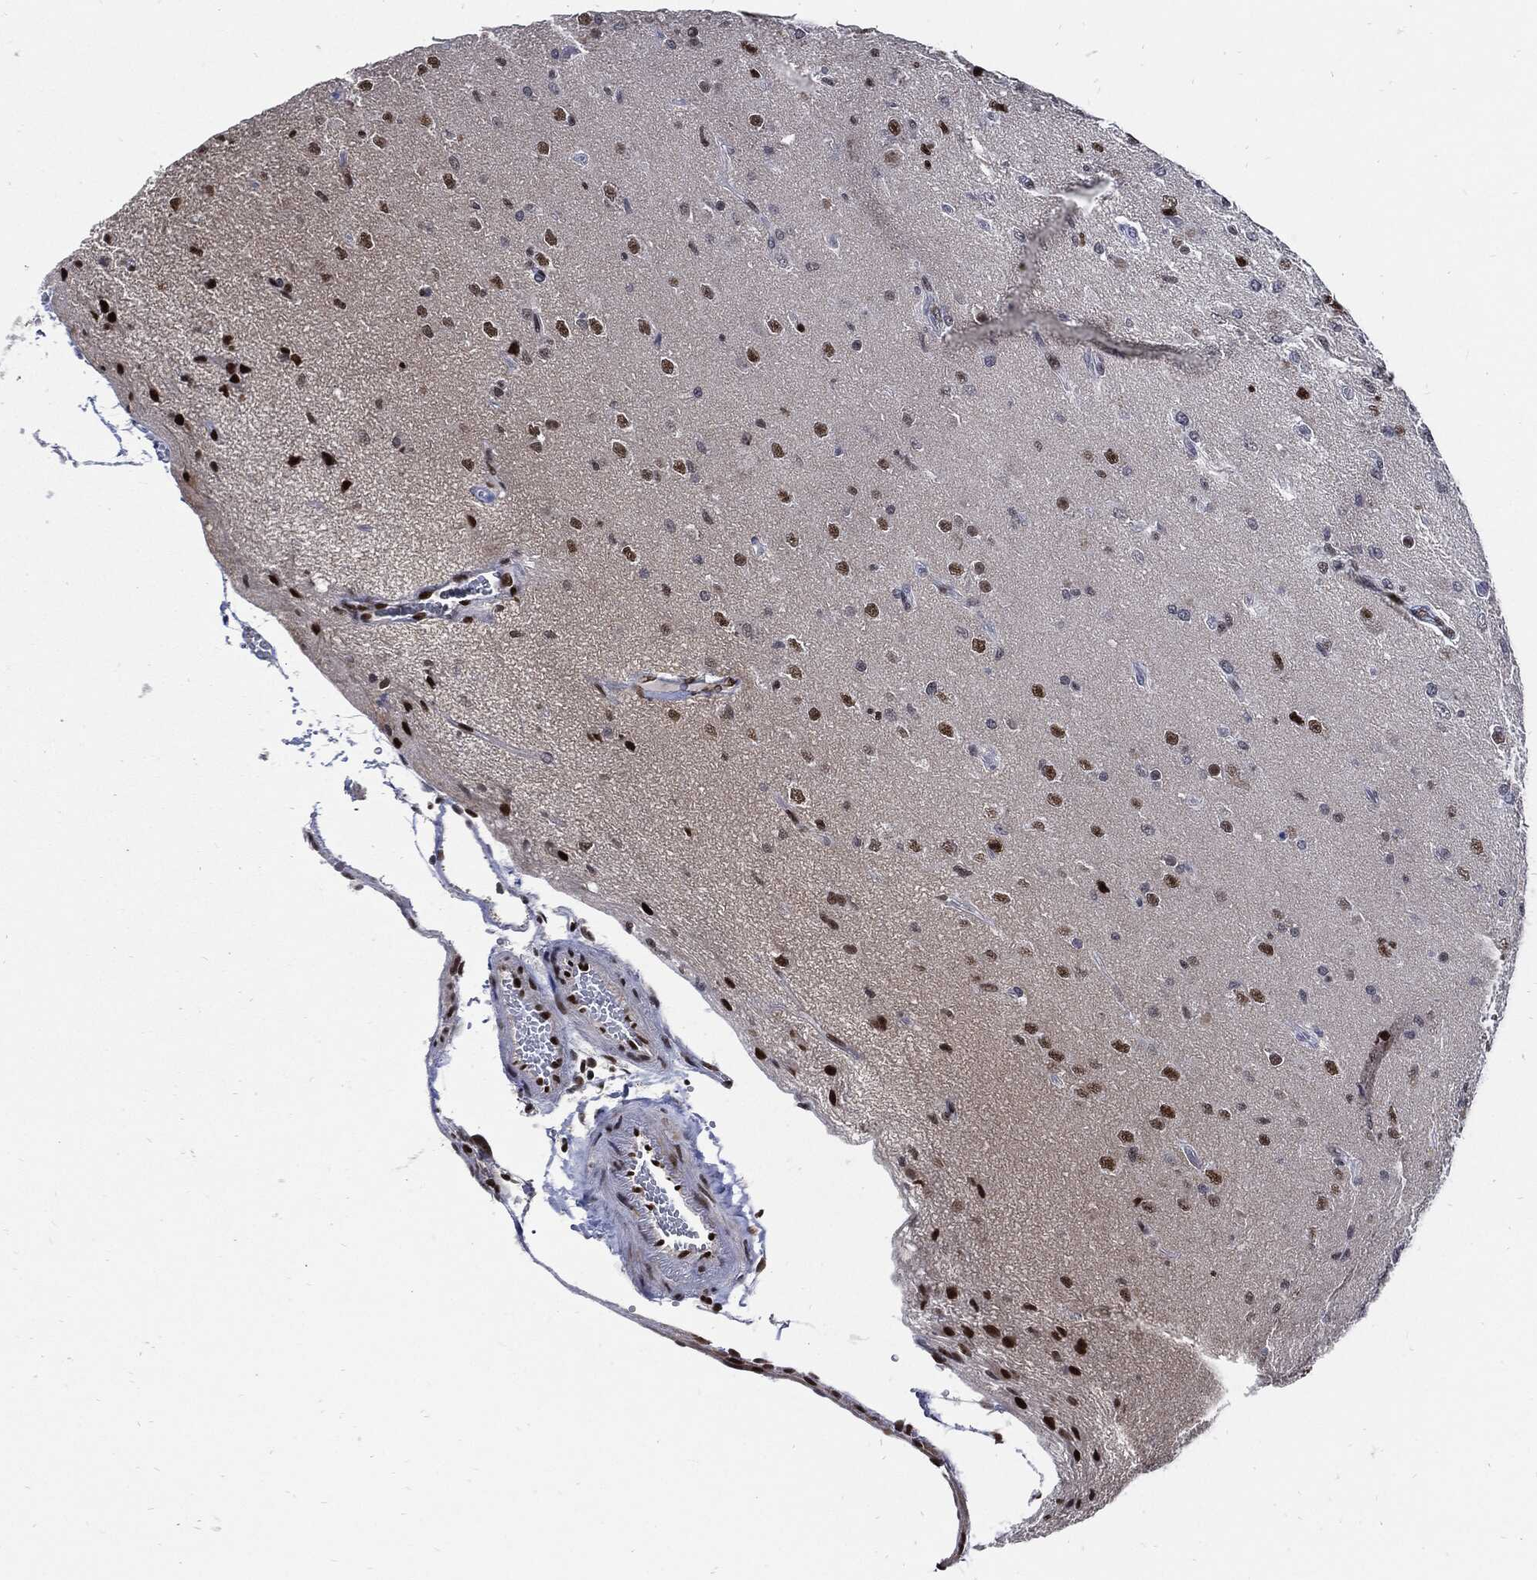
{"staining": {"intensity": "strong", "quantity": "25%-75%", "location": "nuclear"}, "tissue": "glioma", "cell_type": "Tumor cells", "image_type": "cancer", "snomed": [{"axis": "morphology", "description": "Glioma, malignant, High grade"}, {"axis": "topography", "description": "Brain"}], "caption": "Human malignant glioma (high-grade) stained for a protein (brown) reveals strong nuclear positive expression in approximately 25%-75% of tumor cells.", "gene": "NBN", "patient": {"sex": "male", "age": 56}}